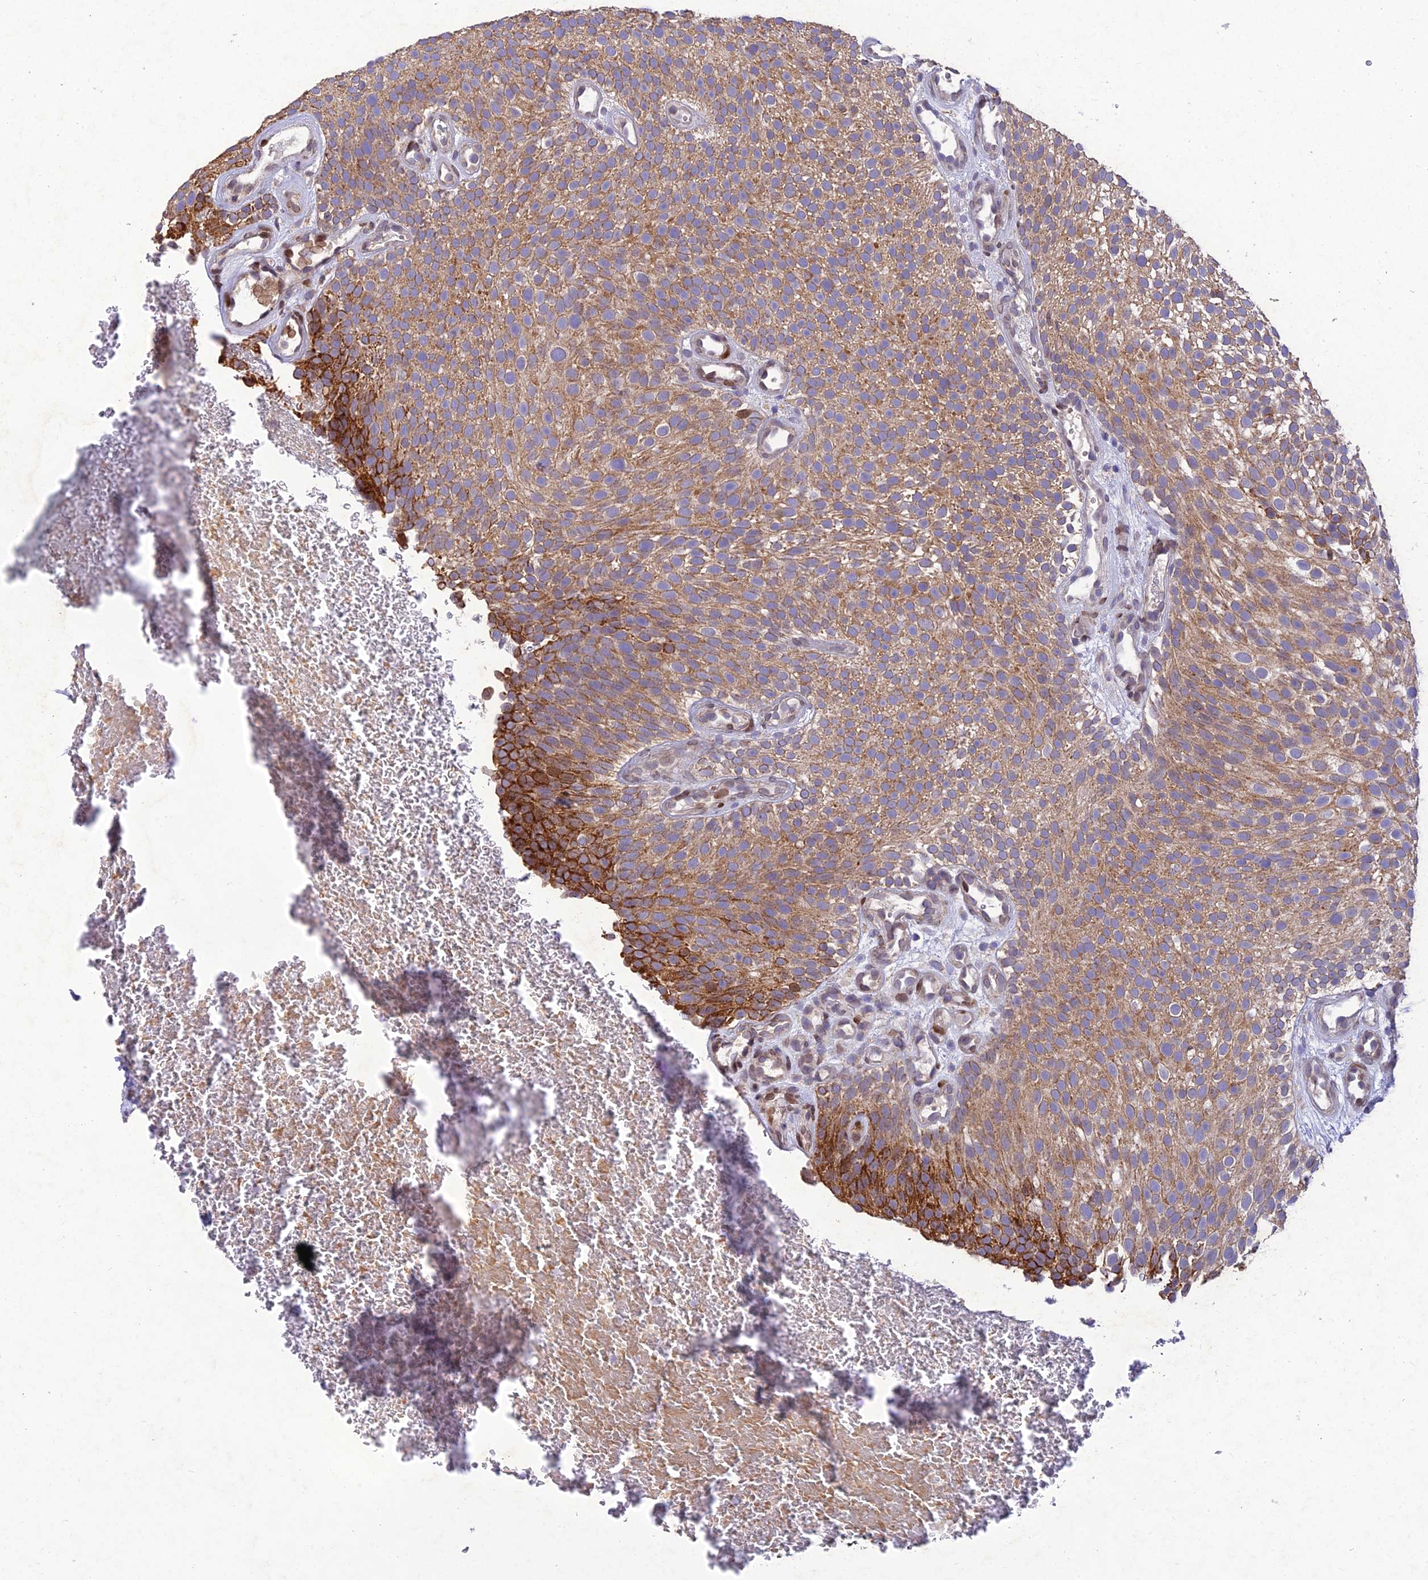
{"staining": {"intensity": "moderate", "quantity": ">75%", "location": "cytoplasmic/membranous"}, "tissue": "urothelial cancer", "cell_type": "Tumor cells", "image_type": "cancer", "snomed": [{"axis": "morphology", "description": "Urothelial carcinoma, Low grade"}, {"axis": "topography", "description": "Urinary bladder"}], "caption": "A micrograph showing moderate cytoplasmic/membranous positivity in about >75% of tumor cells in low-grade urothelial carcinoma, as visualized by brown immunohistochemical staining.", "gene": "MGAT2", "patient": {"sex": "male", "age": 78}}